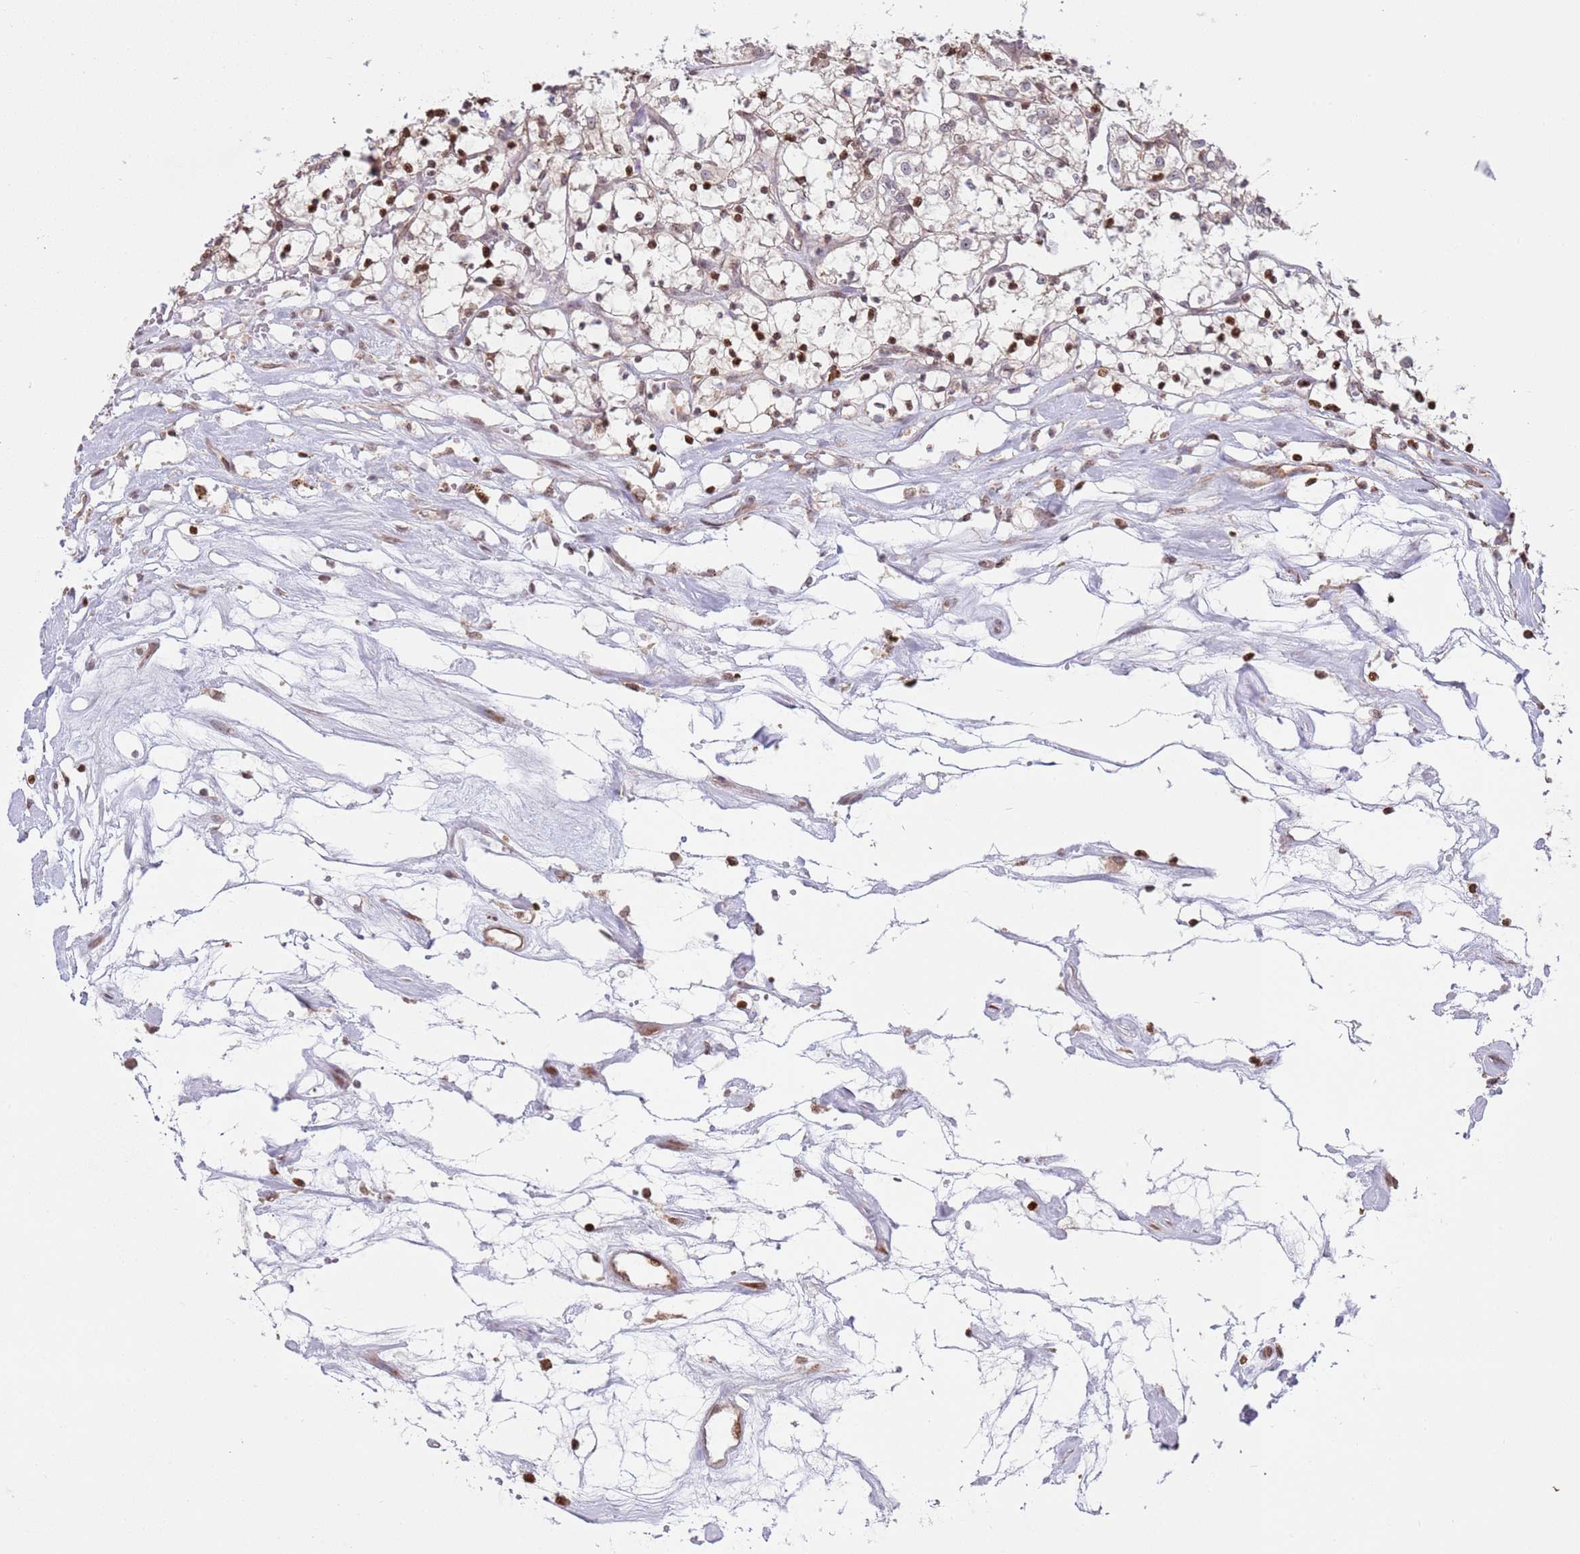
{"staining": {"intensity": "moderate", "quantity": ">75%", "location": "cytoplasmic/membranous,nuclear"}, "tissue": "renal cancer", "cell_type": "Tumor cells", "image_type": "cancer", "snomed": [{"axis": "morphology", "description": "Adenocarcinoma, NOS"}, {"axis": "topography", "description": "Kidney"}], "caption": "Brown immunohistochemical staining in human adenocarcinoma (renal) reveals moderate cytoplasmic/membranous and nuclear staining in about >75% of tumor cells. (Brightfield microscopy of DAB IHC at high magnification).", "gene": "SCAF1", "patient": {"sex": "female", "age": 69}}